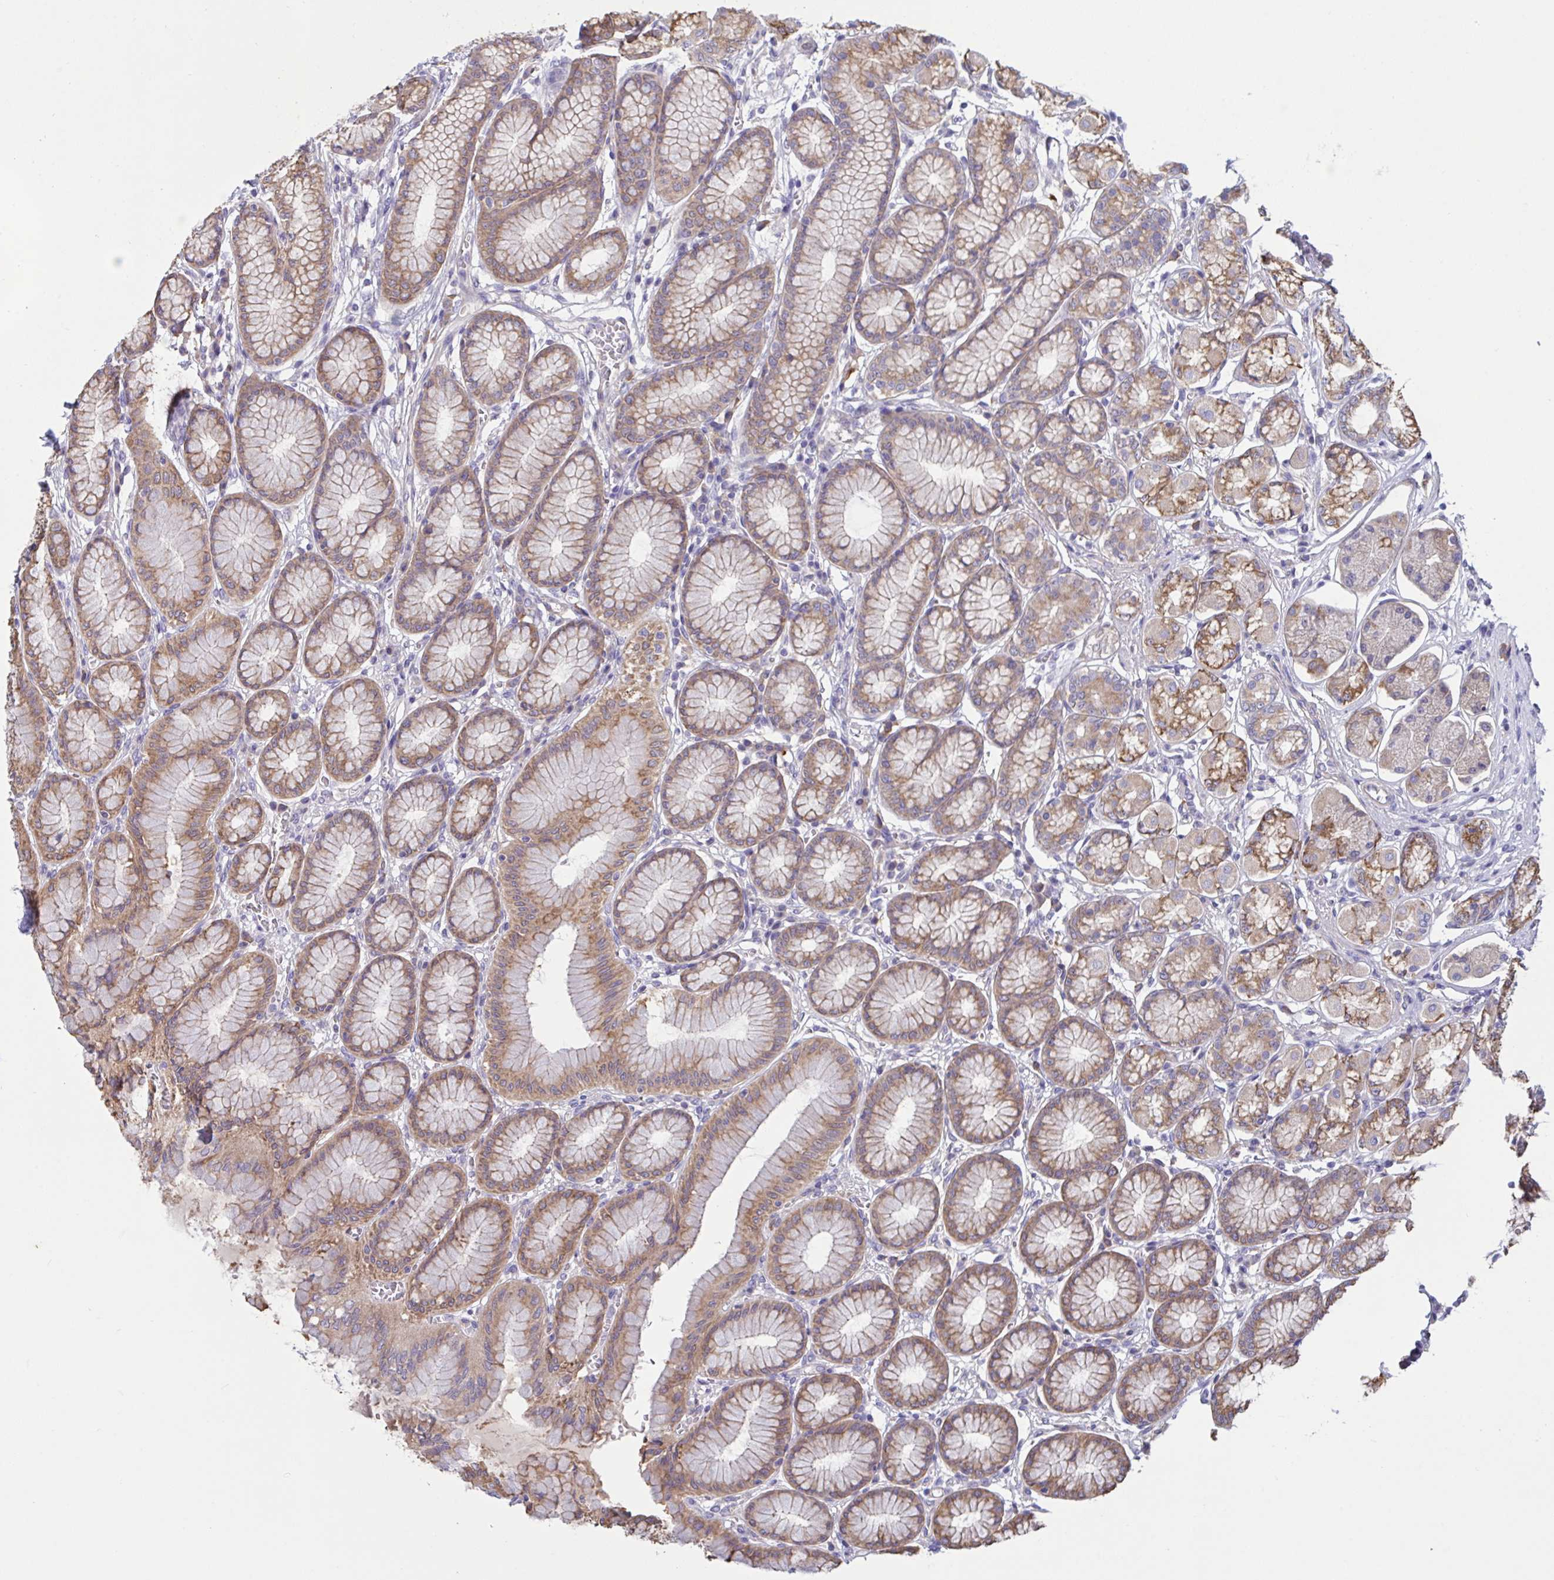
{"staining": {"intensity": "moderate", "quantity": ">75%", "location": "cytoplasmic/membranous"}, "tissue": "stomach", "cell_type": "Glandular cells", "image_type": "normal", "snomed": [{"axis": "morphology", "description": "Normal tissue, NOS"}, {"axis": "topography", "description": "Stomach"}, {"axis": "topography", "description": "Stomach, lower"}], "caption": "Stomach stained with immunohistochemistry reveals moderate cytoplasmic/membranous expression in about >75% of glandular cells. Immunohistochemistry (ihc) stains the protein in brown and the nuclei are stained blue.", "gene": "SLC66A1", "patient": {"sex": "male", "age": 76}}